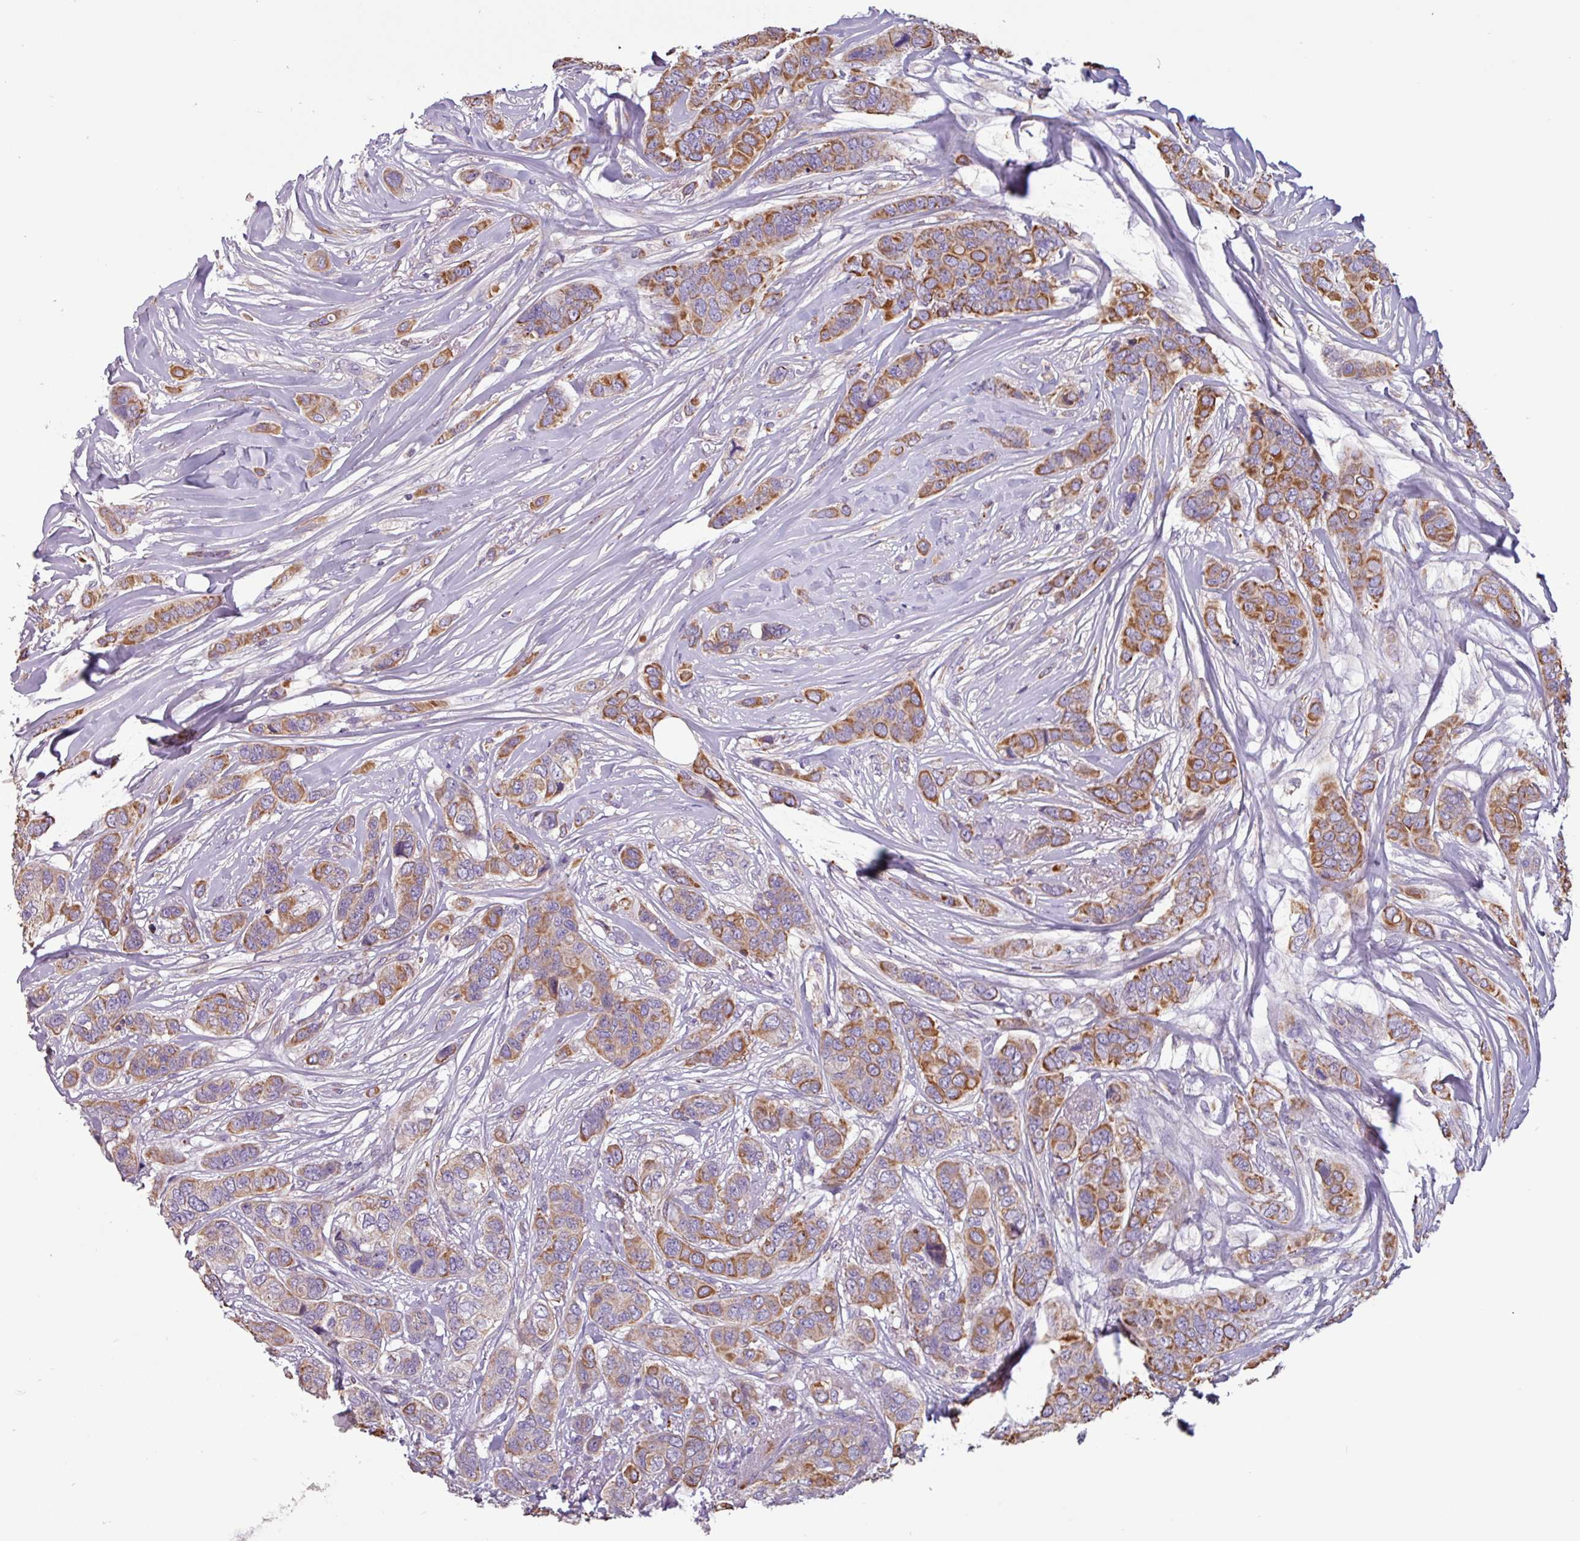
{"staining": {"intensity": "strong", "quantity": ">75%", "location": "cytoplasmic/membranous"}, "tissue": "breast cancer", "cell_type": "Tumor cells", "image_type": "cancer", "snomed": [{"axis": "morphology", "description": "Lobular carcinoma"}, {"axis": "topography", "description": "Breast"}], "caption": "Immunohistochemistry (IHC) of human breast cancer (lobular carcinoma) demonstrates high levels of strong cytoplasmic/membranous positivity in approximately >75% of tumor cells.", "gene": "CAMK1", "patient": {"sex": "female", "age": 51}}